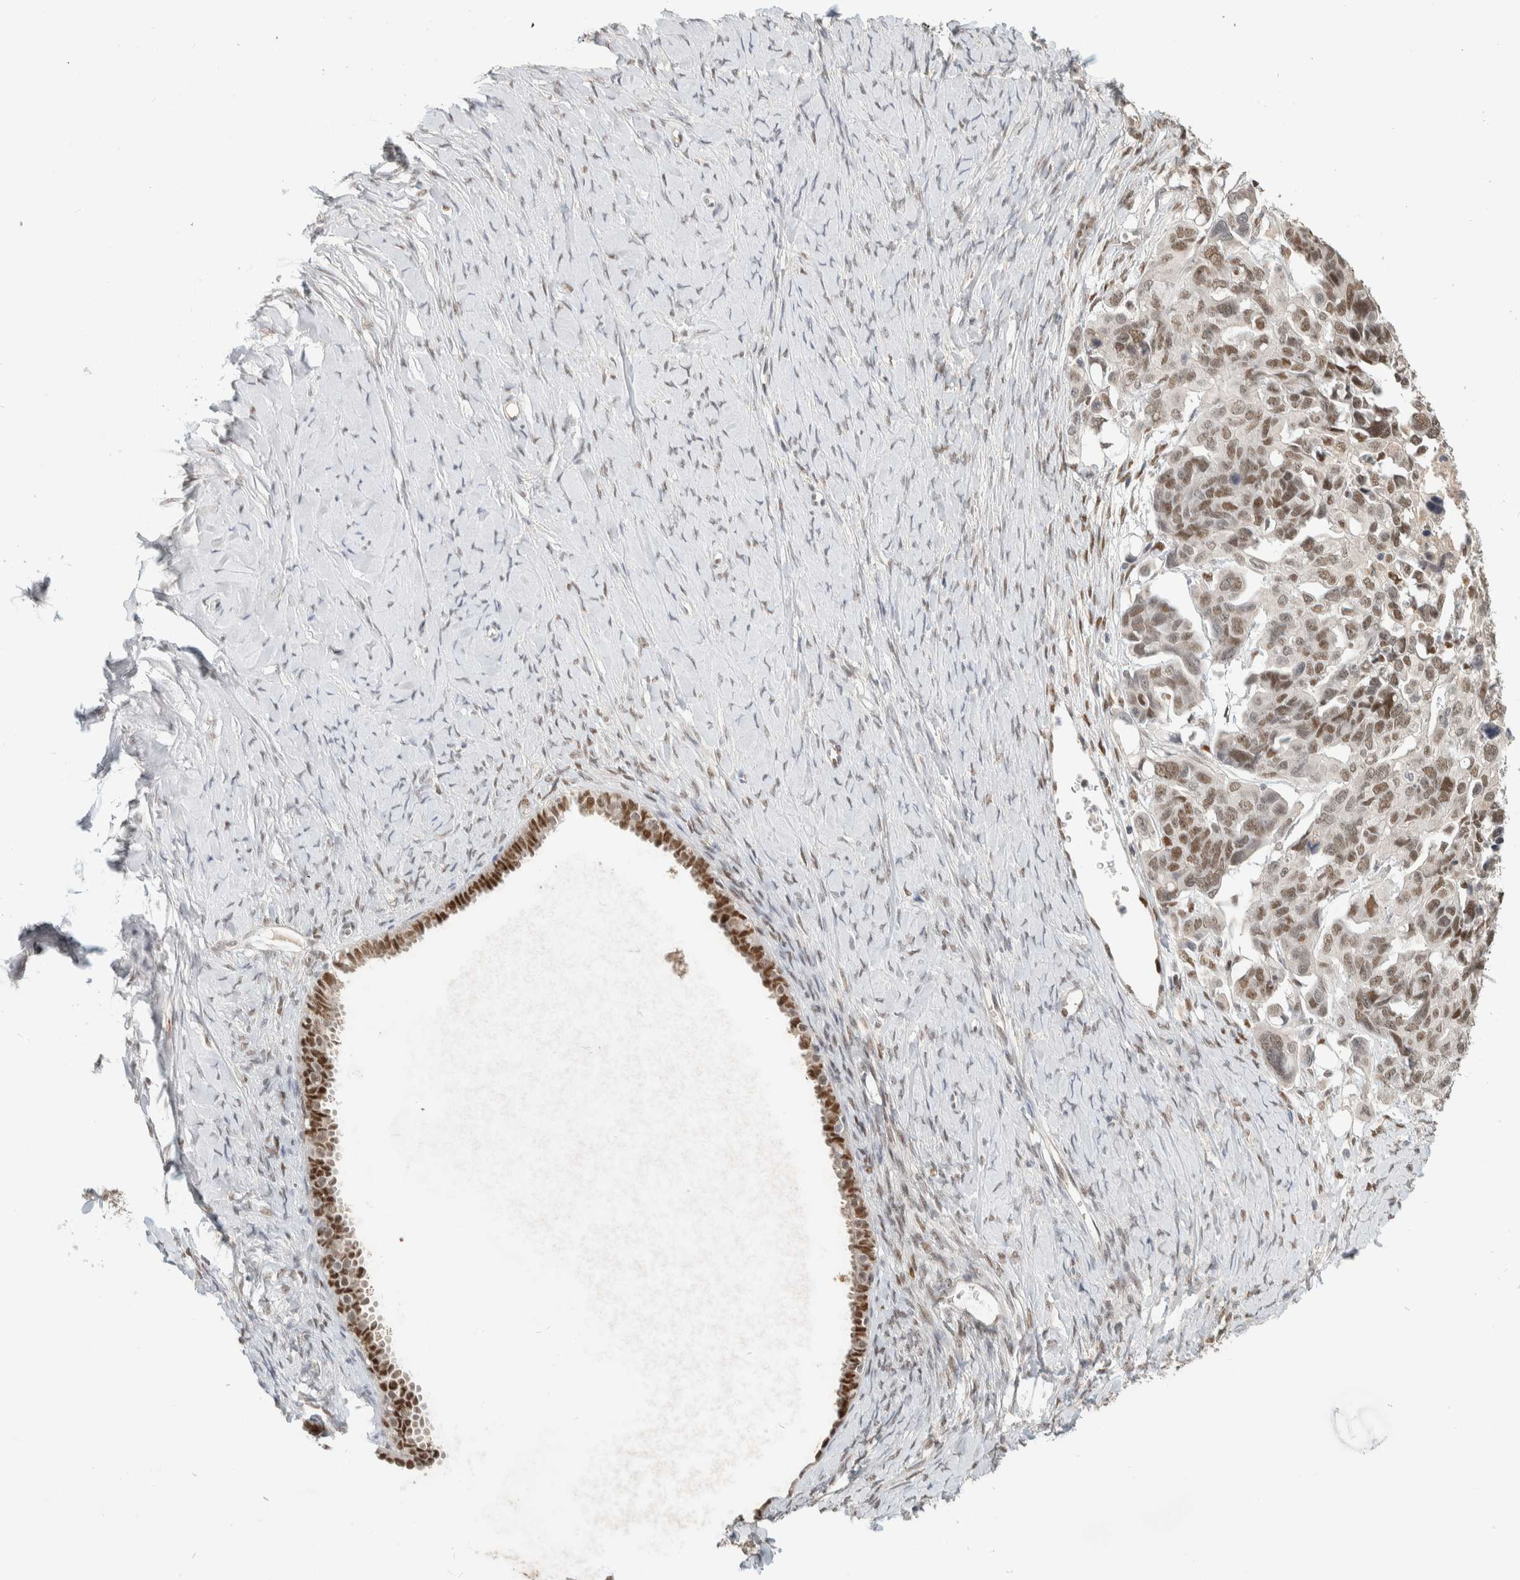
{"staining": {"intensity": "moderate", "quantity": ">75%", "location": "nuclear"}, "tissue": "ovarian cancer", "cell_type": "Tumor cells", "image_type": "cancer", "snomed": [{"axis": "morphology", "description": "Cystadenocarcinoma, serous, NOS"}, {"axis": "topography", "description": "Ovary"}], "caption": "Protein staining demonstrates moderate nuclear positivity in approximately >75% of tumor cells in ovarian cancer (serous cystadenocarcinoma). (DAB = brown stain, brightfield microscopy at high magnification).", "gene": "PUS7", "patient": {"sex": "female", "age": 79}}